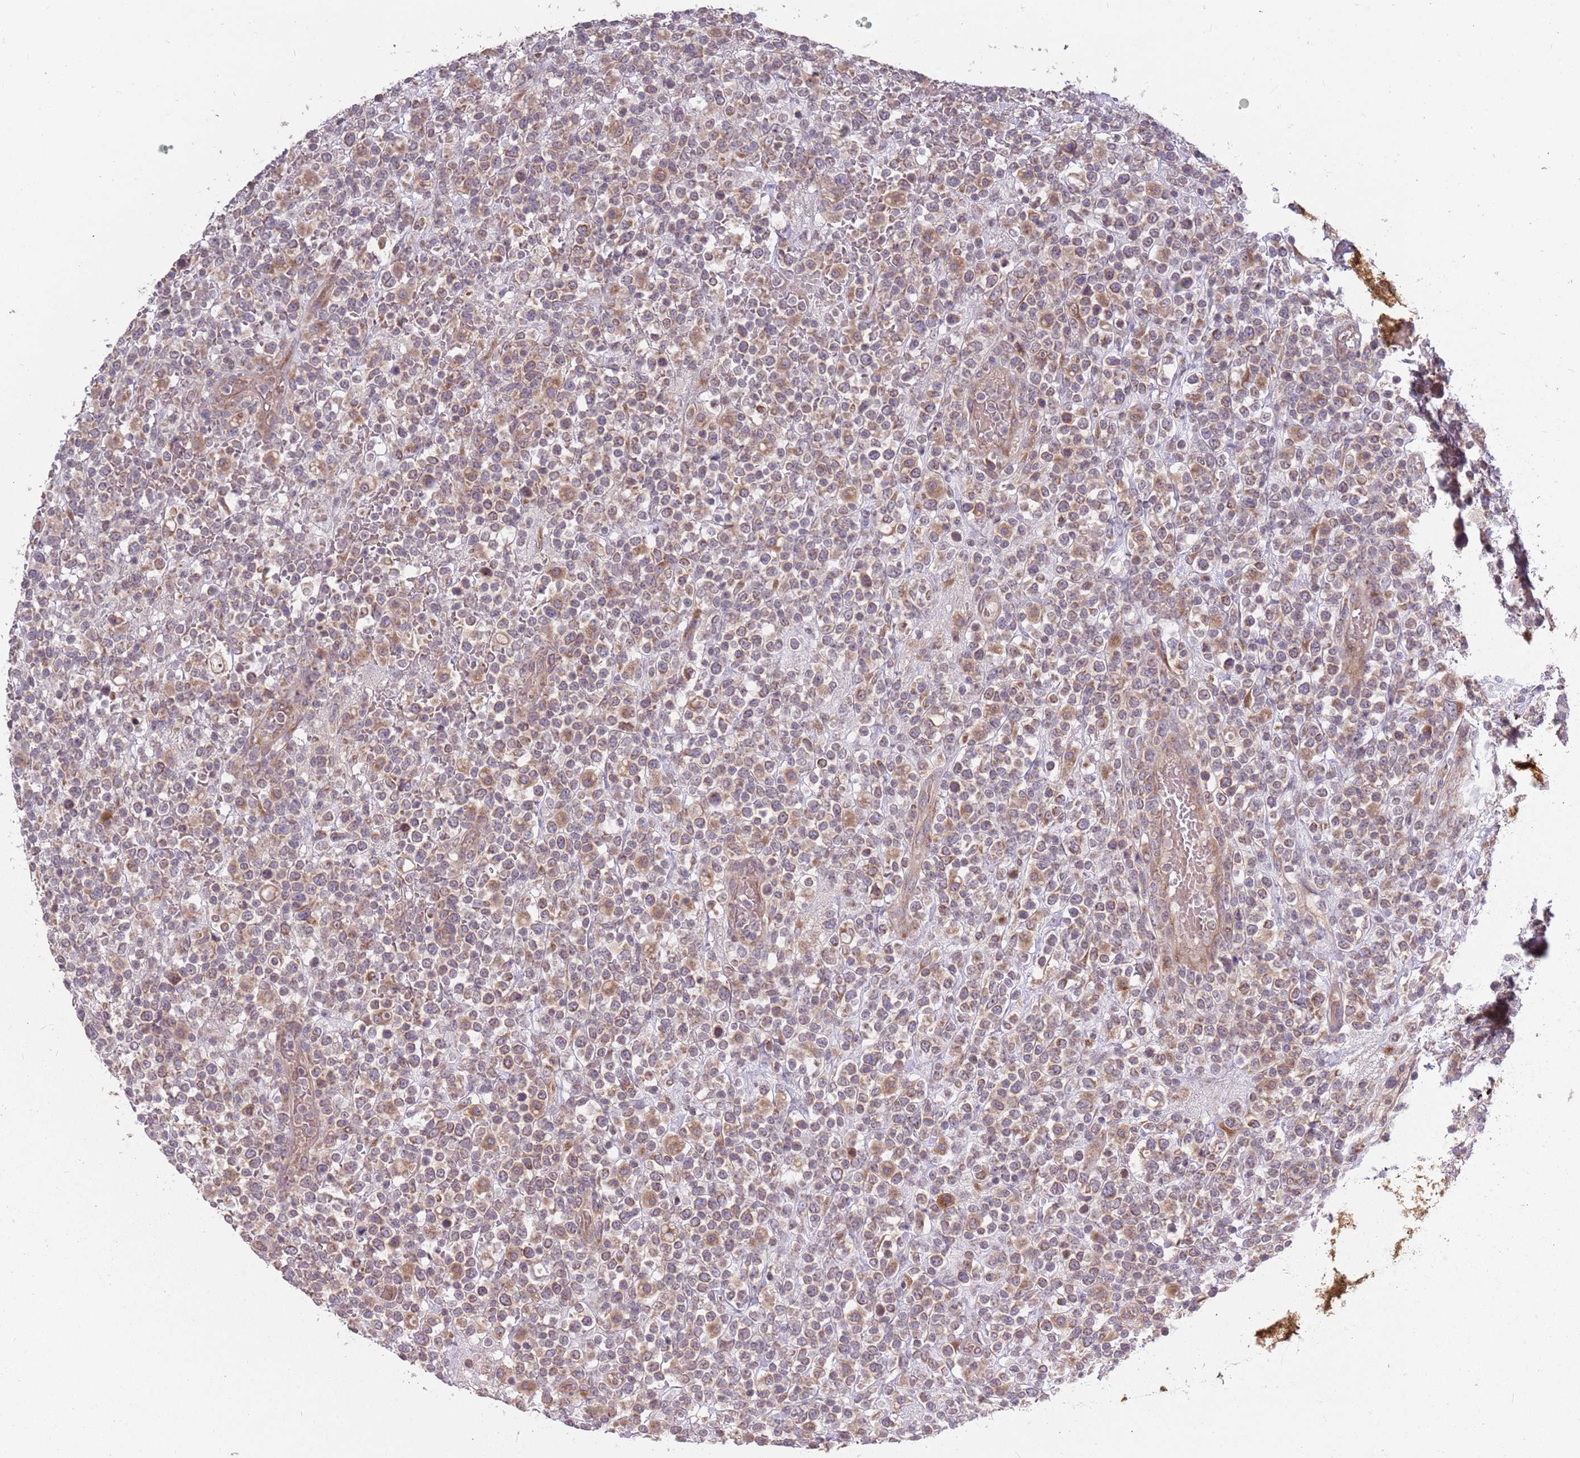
{"staining": {"intensity": "moderate", "quantity": ">75%", "location": "cytoplasmic/membranous"}, "tissue": "lymphoma", "cell_type": "Tumor cells", "image_type": "cancer", "snomed": [{"axis": "morphology", "description": "Malignant lymphoma, non-Hodgkin's type, High grade"}, {"axis": "topography", "description": "Colon"}], "caption": "Tumor cells show moderate cytoplasmic/membranous expression in approximately >75% of cells in lymphoma.", "gene": "PLD6", "patient": {"sex": "female", "age": 53}}